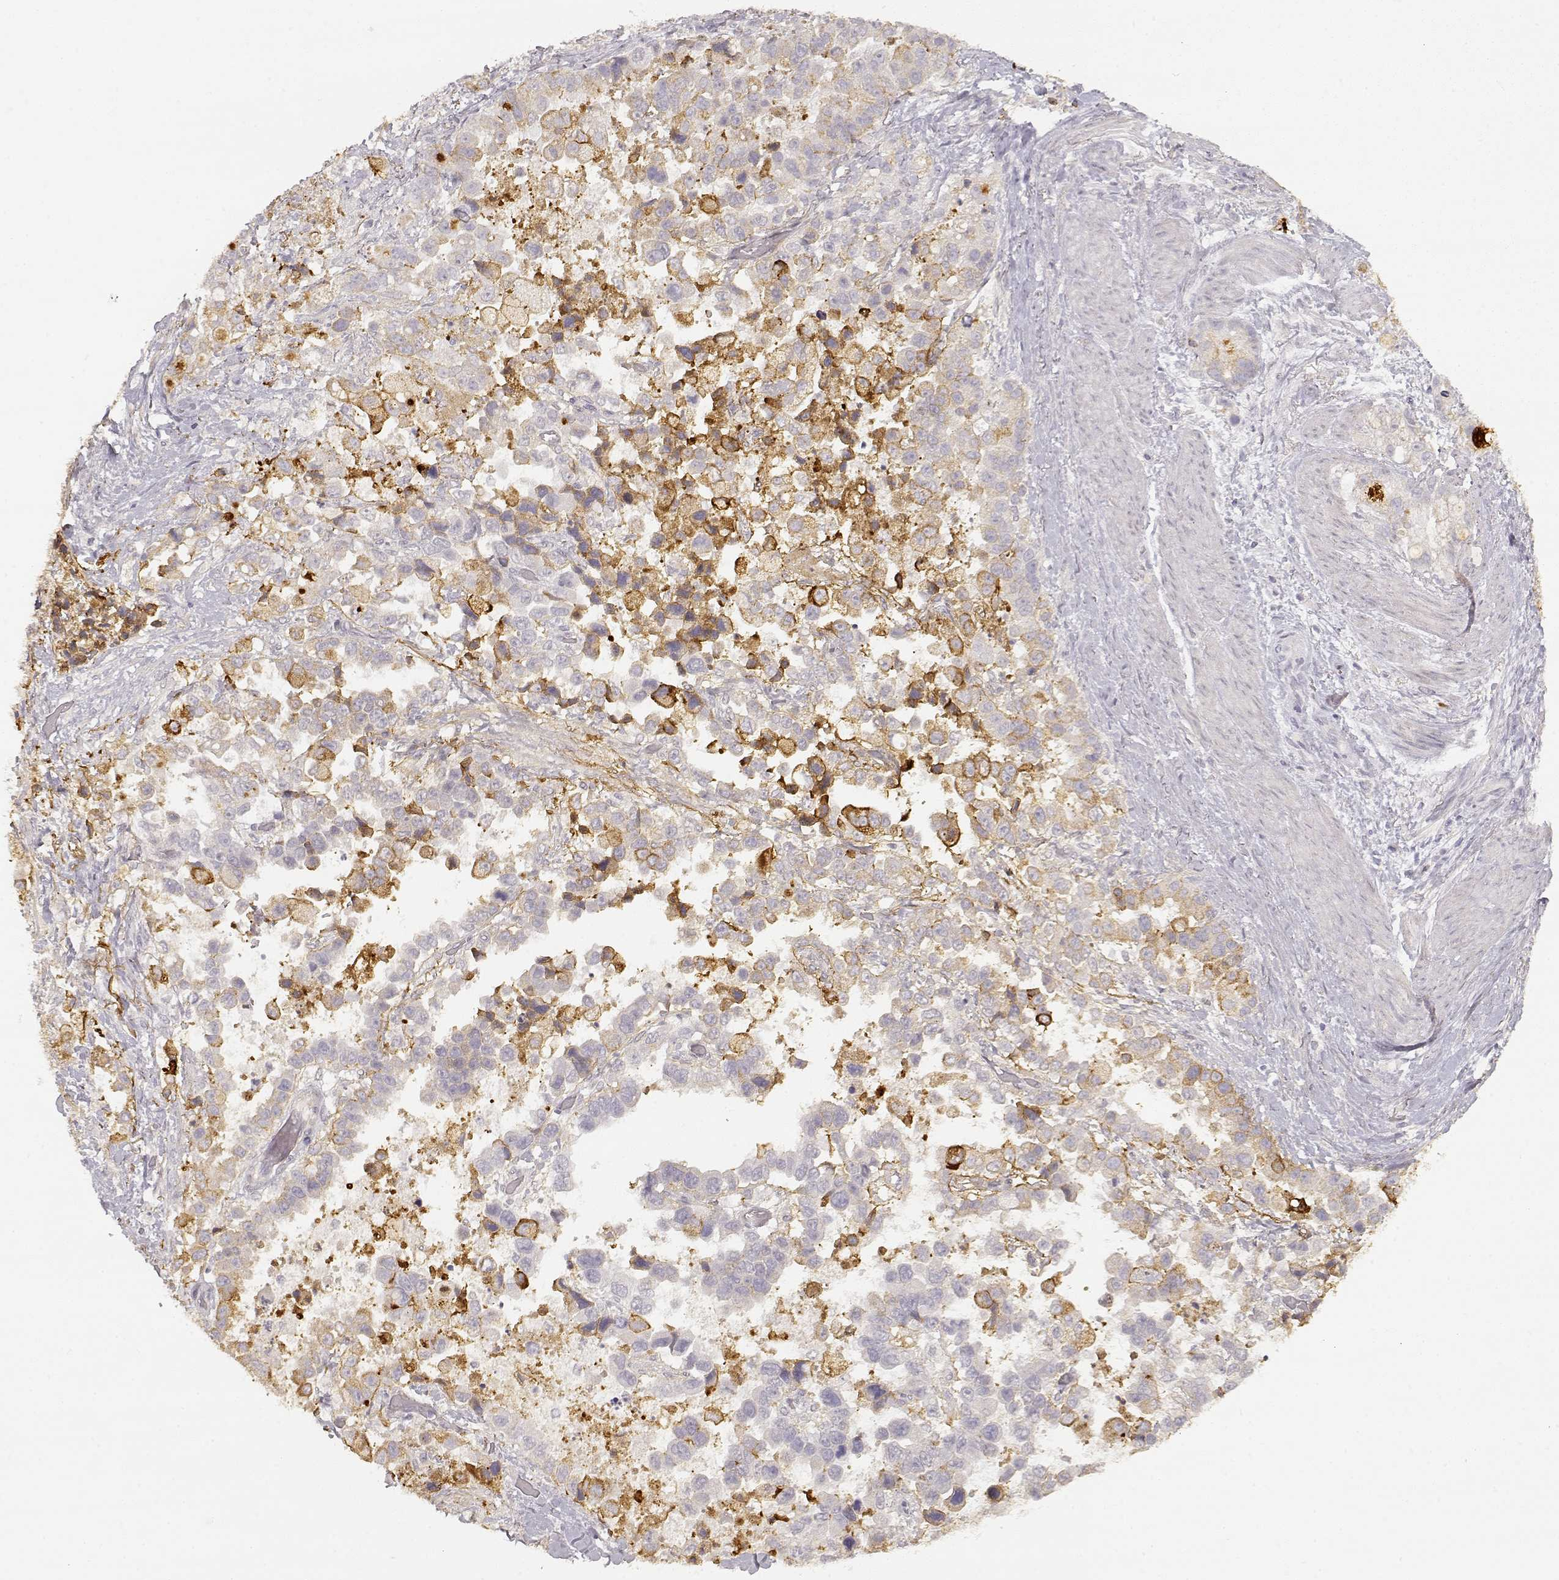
{"staining": {"intensity": "strong", "quantity": "25%-75%", "location": "cytoplasmic/membranous"}, "tissue": "stomach cancer", "cell_type": "Tumor cells", "image_type": "cancer", "snomed": [{"axis": "morphology", "description": "Adenocarcinoma, NOS"}, {"axis": "topography", "description": "Stomach"}], "caption": "This image shows stomach cancer stained with immunohistochemistry to label a protein in brown. The cytoplasmic/membranous of tumor cells show strong positivity for the protein. Nuclei are counter-stained blue.", "gene": "LAMC2", "patient": {"sex": "male", "age": 59}}